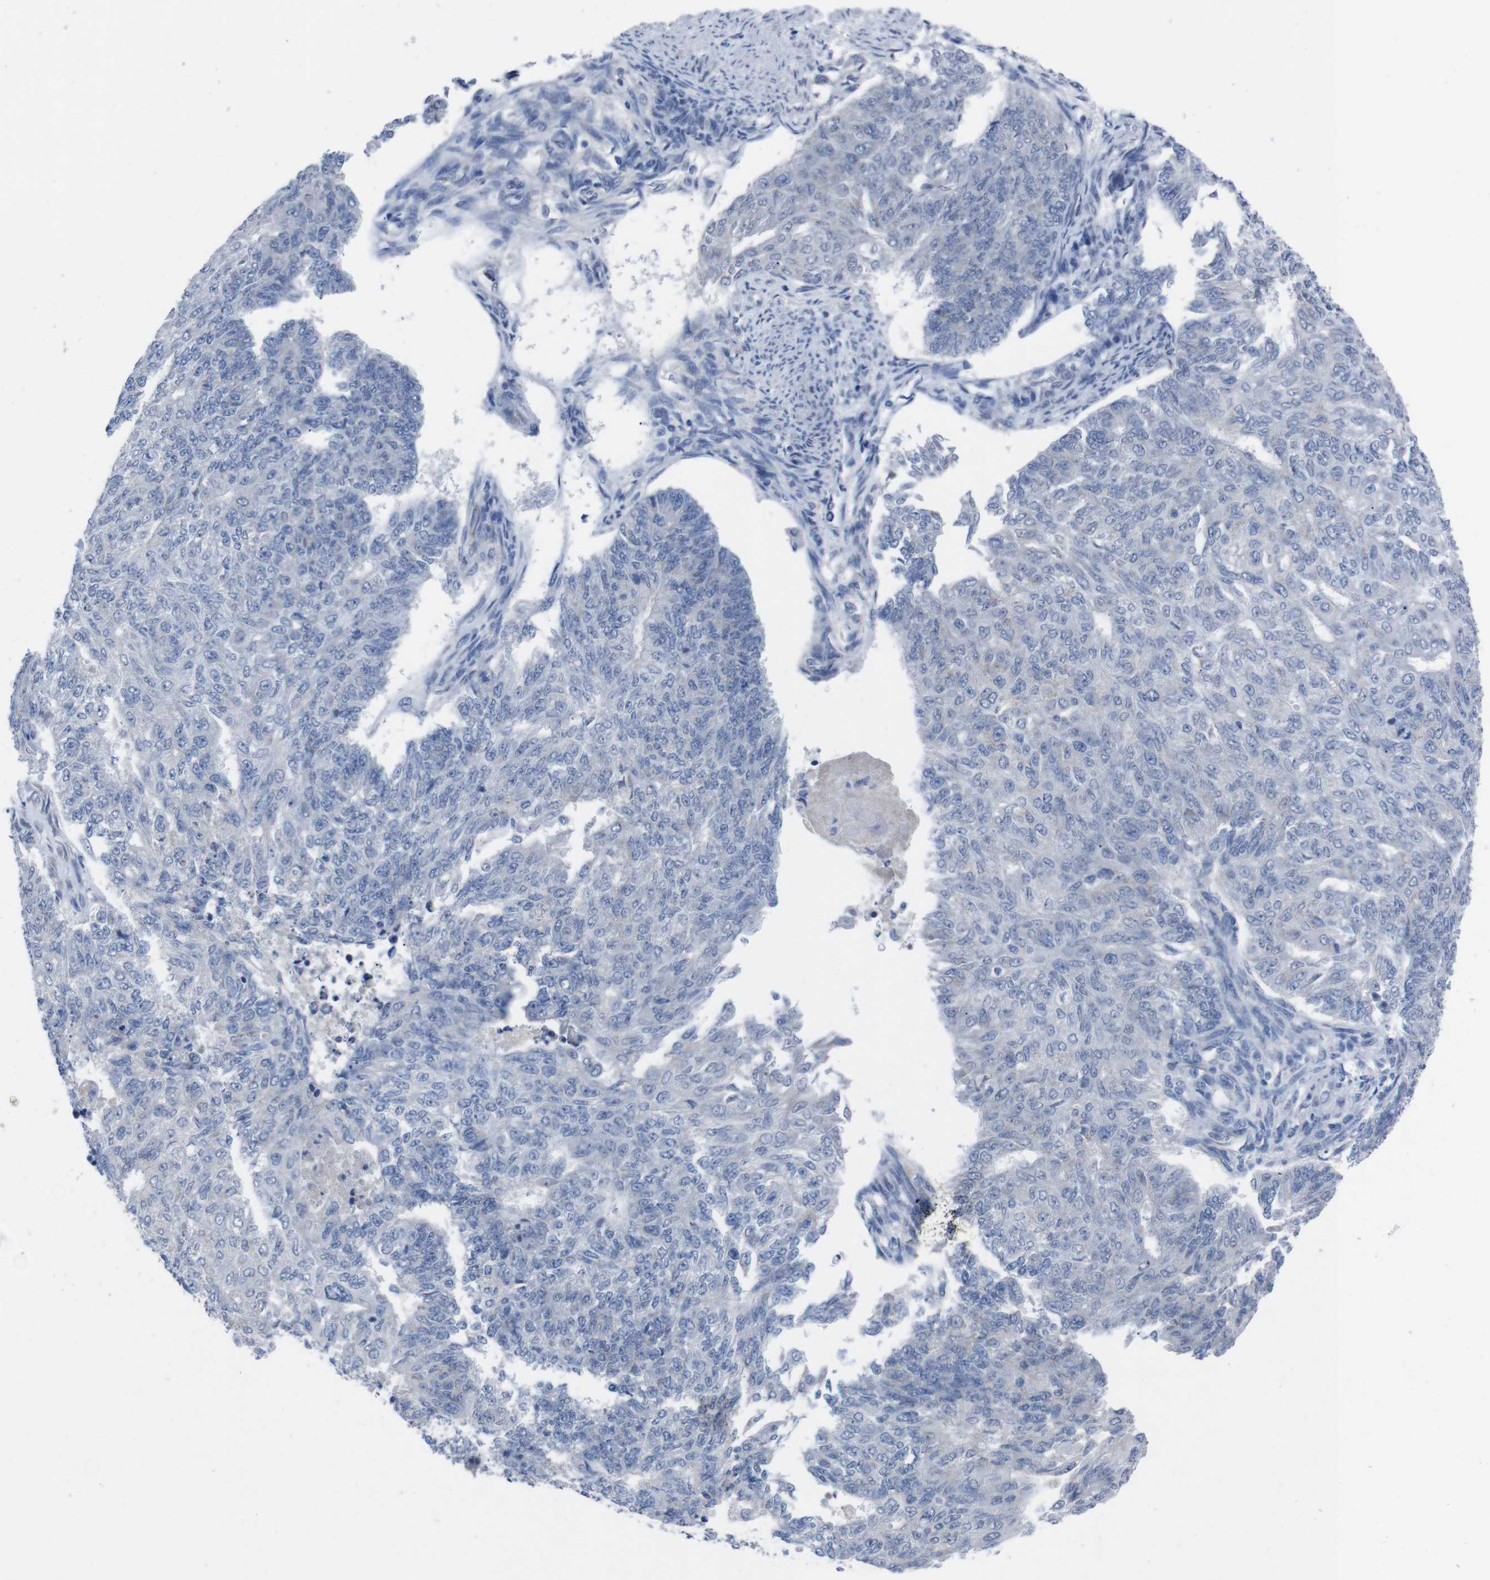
{"staining": {"intensity": "negative", "quantity": "none", "location": "none"}, "tissue": "endometrial cancer", "cell_type": "Tumor cells", "image_type": "cancer", "snomed": [{"axis": "morphology", "description": "Adenocarcinoma, NOS"}, {"axis": "topography", "description": "Endometrium"}], "caption": "DAB (3,3'-diaminobenzidine) immunohistochemical staining of human endometrial cancer (adenocarcinoma) demonstrates no significant staining in tumor cells.", "gene": "IRF4", "patient": {"sex": "female", "age": 32}}